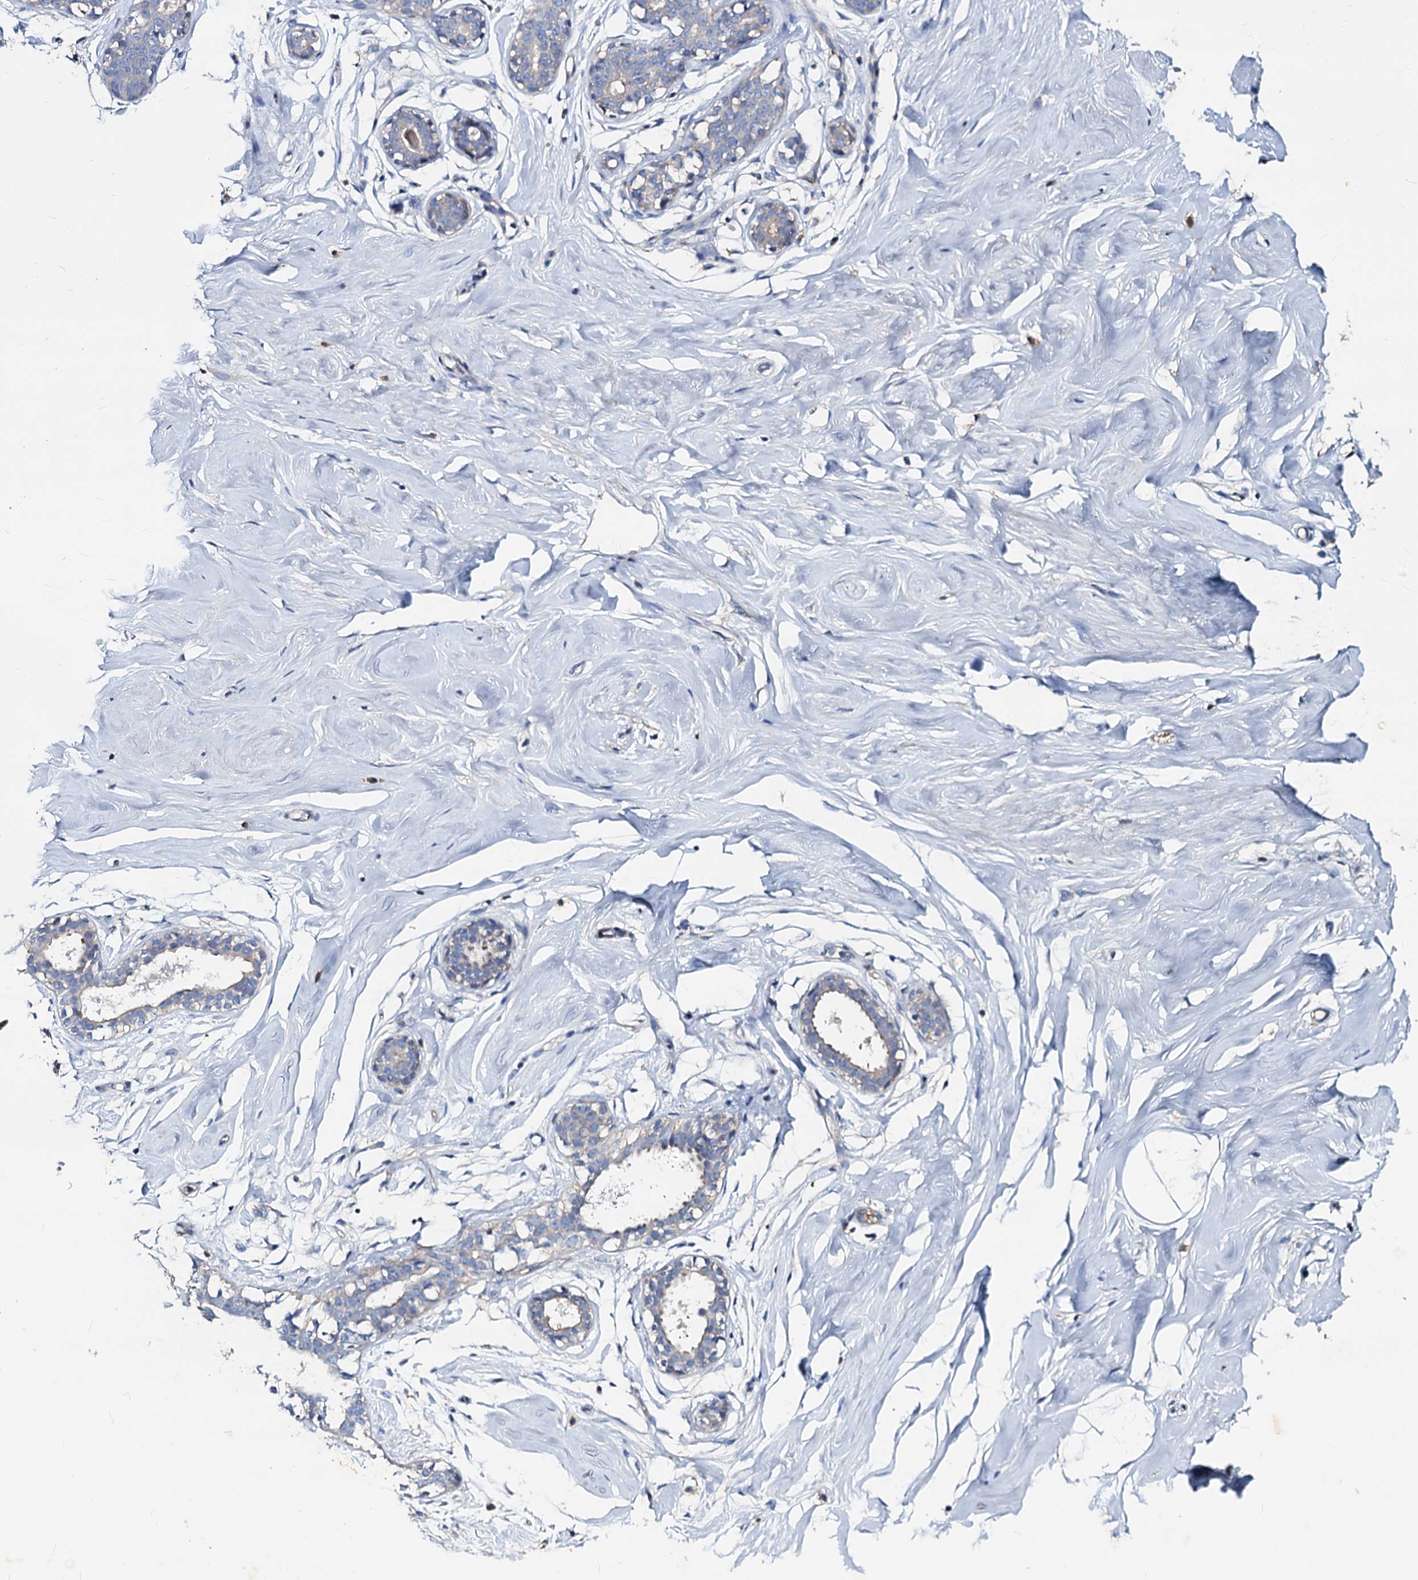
{"staining": {"intensity": "negative", "quantity": "none", "location": "none"}, "tissue": "breast", "cell_type": "Adipocytes", "image_type": "normal", "snomed": [{"axis": "morphology", "description": "Normal tissue, NOS"}, {"axis": "morphology", "description": "Adenoma, NOS"}, {"axis": "topography", "description": "Breast"}], "caption": "DAB immunohistochemical staining of benign human breast exhibits no significant staining in adipocytes.", "gene": "ACY3", "patient": {"sex": "female", "age": 23}}